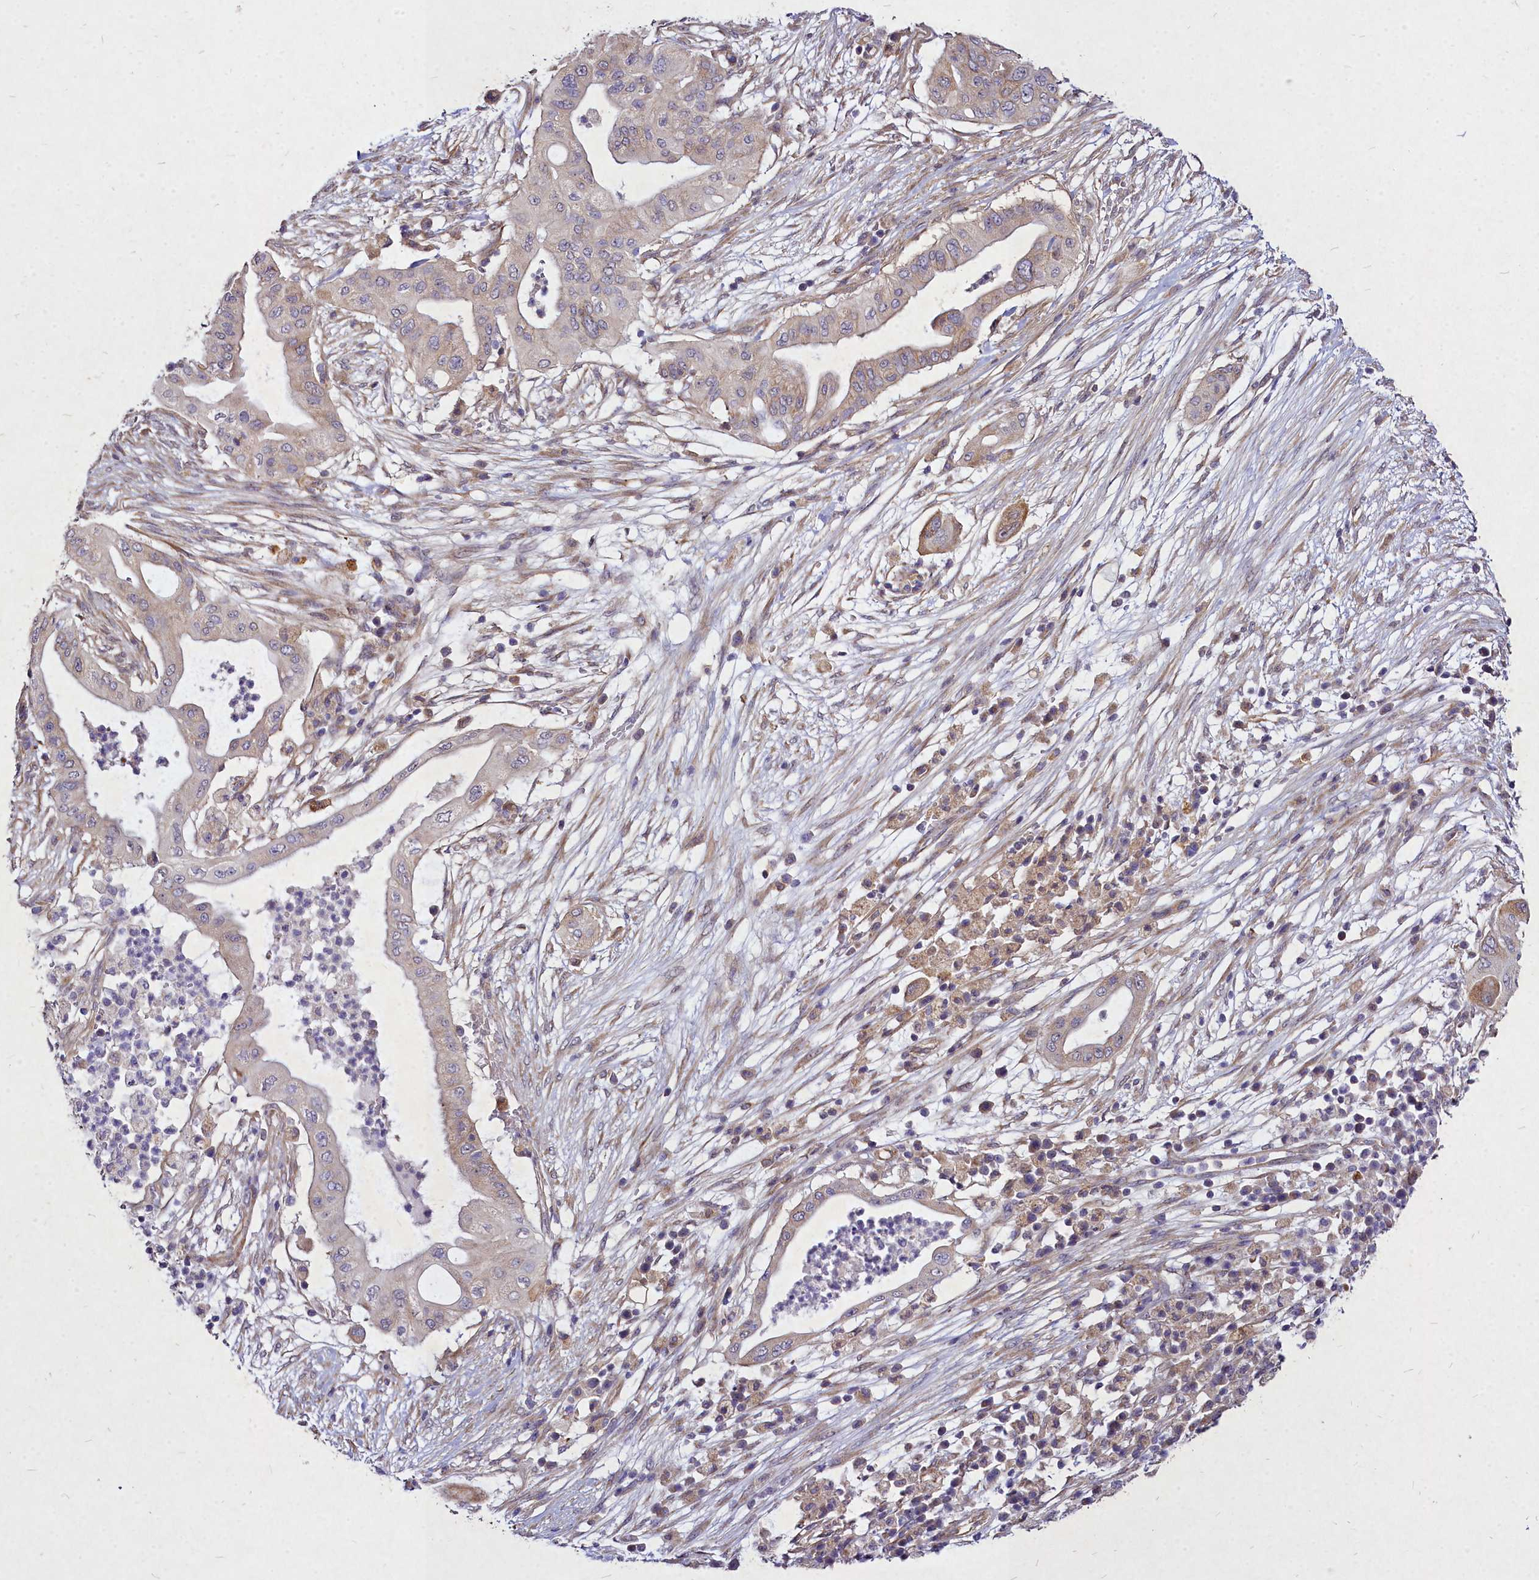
{"staining": {"intensity": "moderate", "quantity": "<25%", "location": "cytoplasmic/membranous"}, "tissue": "pancreatic cancer", "cell_type": "Tumor cells", "image_type": "cancer", "snomed": [{"axis": "morphology", "description": "Adenocarcinoma, NOS"}, {"axis": "topography", "description": "Pancreas"}], "caption": "Pancreatic cancer (adenocarcinoma) tissue shows moderate cytoplasmic/membranous positivity in approximately <25% of tumor cells, visualized by immunohistochemistry. Nuclei are stained in blue.", "gene": "SKA1", "patient": {"sex": "male", "age": 68}}